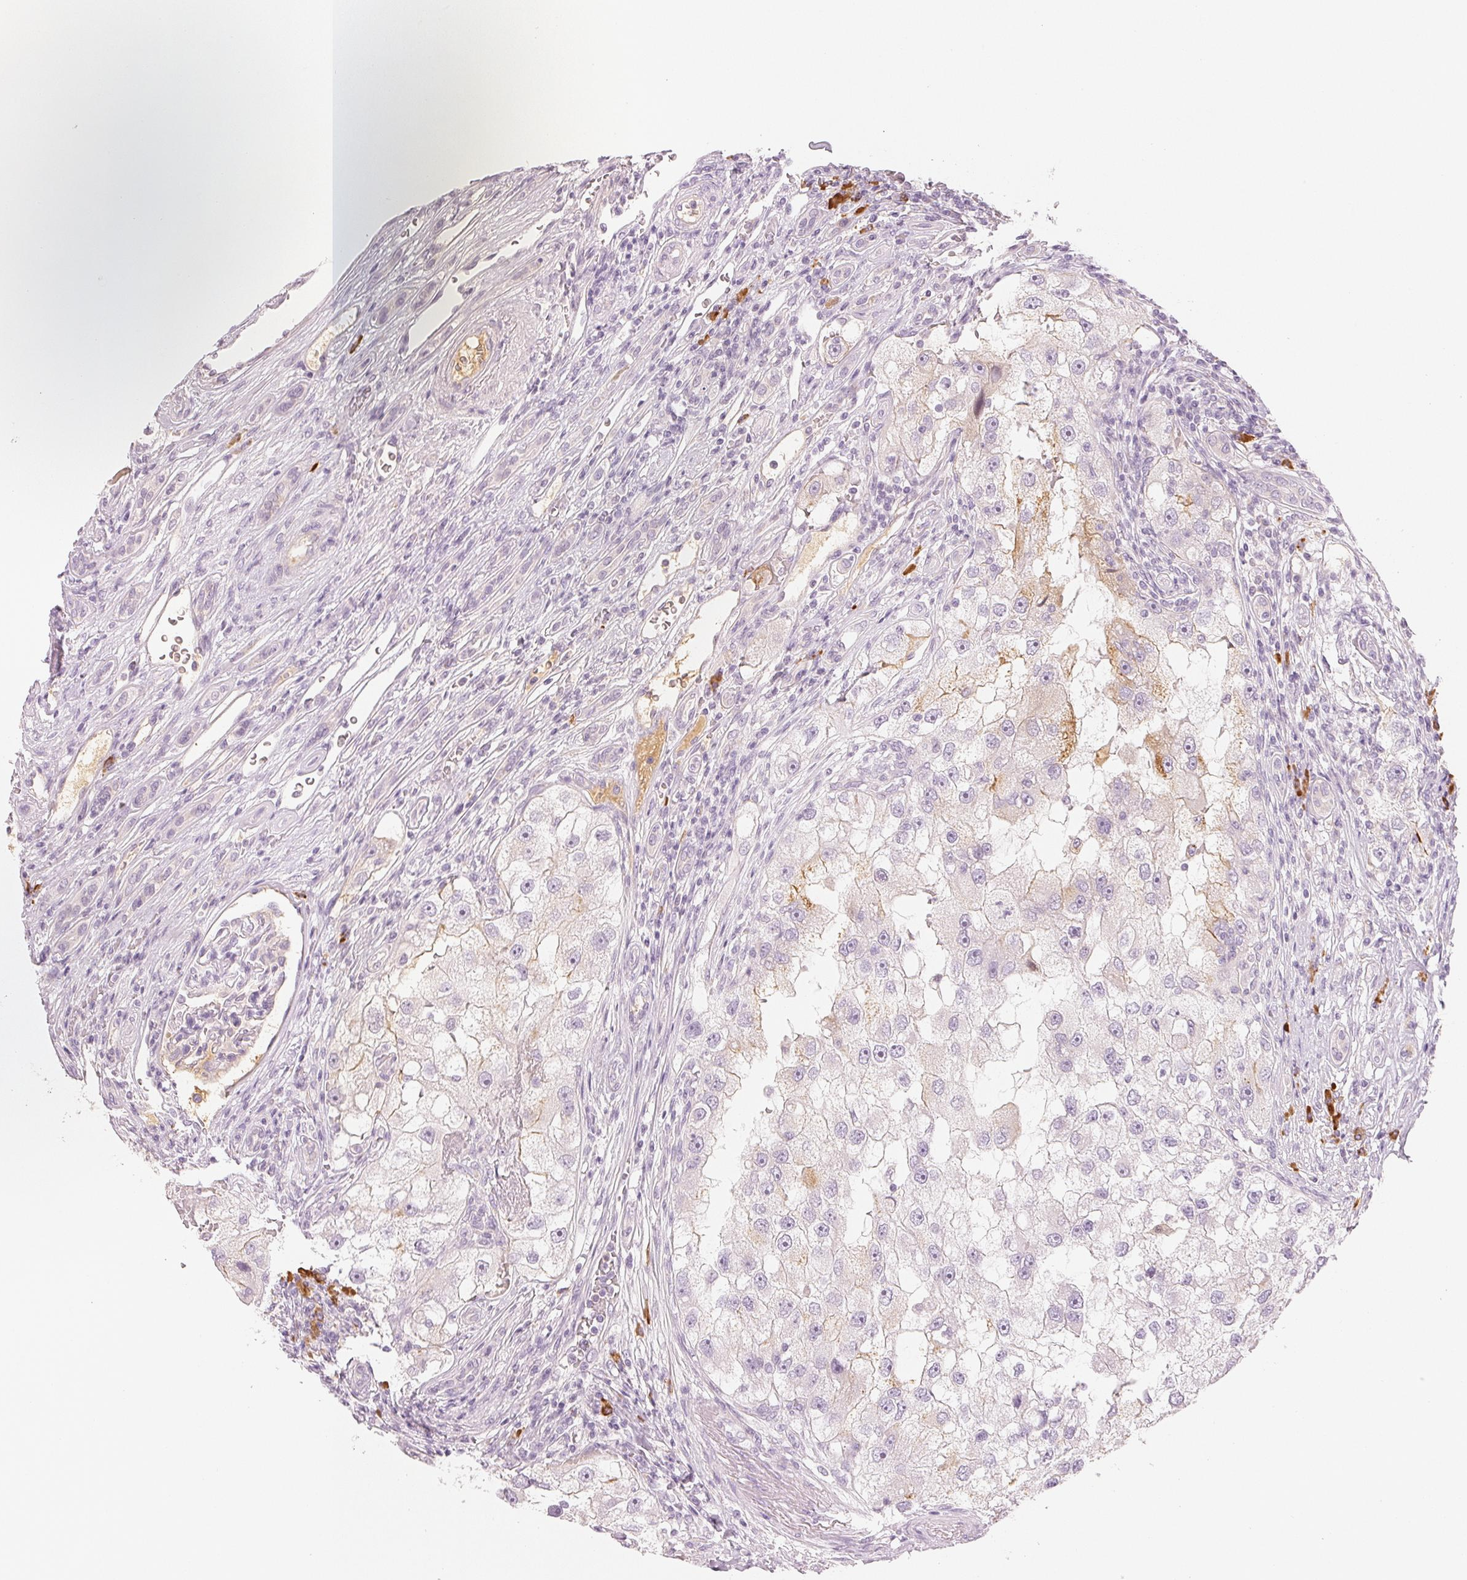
{"staining": {"intensity": "moderate", "quantity": "<25%", "location": "cytoplasmic/membranous"}, "tissue": "renal cancer", "cell_type": "Tumor cells", "image_type": "cancer", "snomed": [{"axis": "morphology", "description": "Adenocarcinoma, NOS"}, {"axis": "topography", "description": "Kidney"}], "caption": "IHC photomicrograph of human renal cancer stained for a protein (brown), which displays low levels of moderate cytoplasmic/membranous staining in about <25% of tumor cells.", "gene": "RMDN2", "patient": {"sex": "male", "age": 63}}